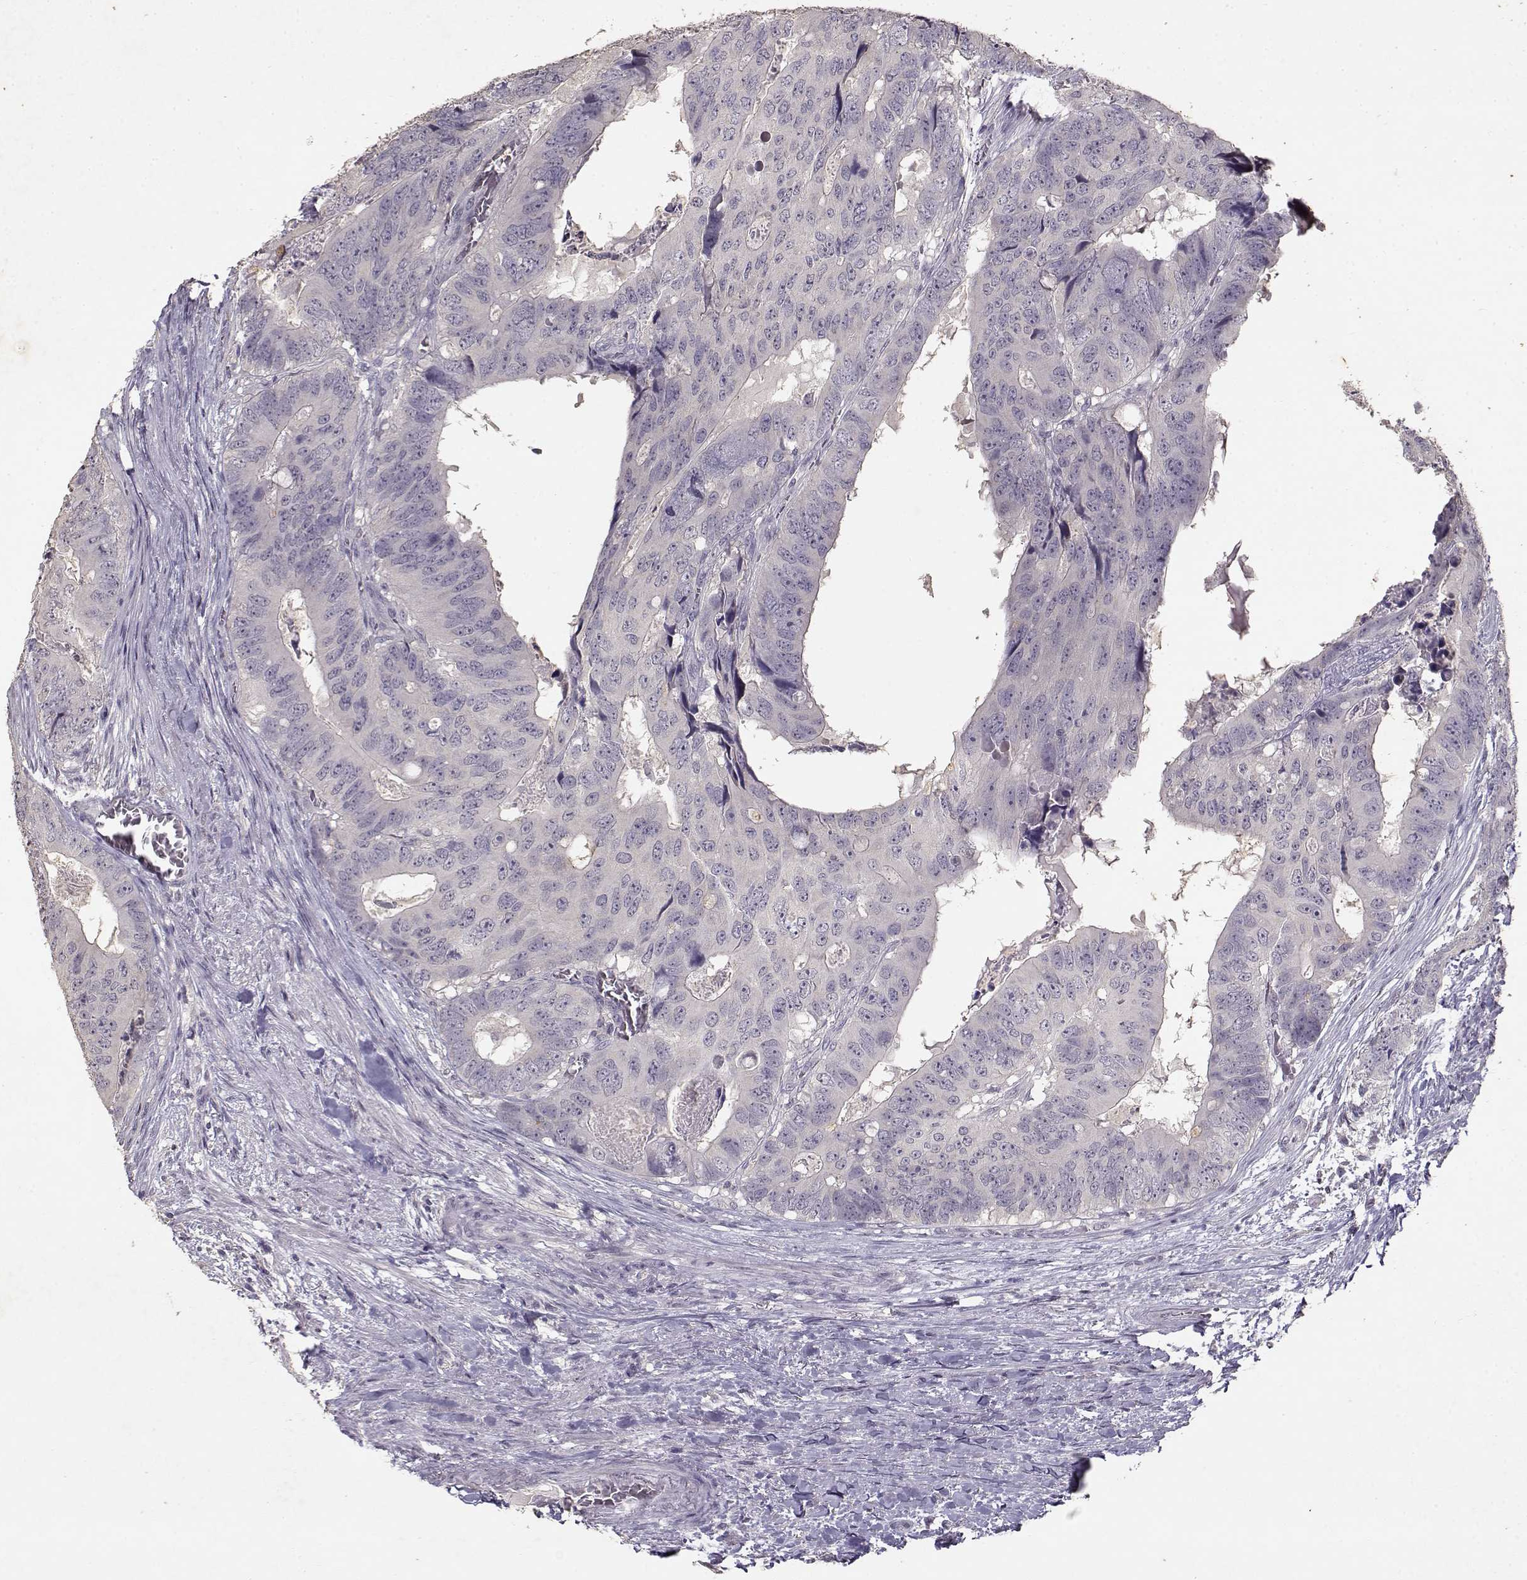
{"staining": {"intensity": "negative", "quantity": "none", "location": "none"}, "tissue": "colorectal cancer", "cell_type": "Tumor cells", "image_type": "cancer", "snomed": [{"axis": "morphology", "description": "Adenocarcinoma, NOS"}, {"axis": "topography", "description": "Colon"}], "caption": "Tumor cells are negative for protein expression in human colorectal cancer. (Brightfield microscopy of DAB IHC at high magnification).", "gene": "UROC1", "patient": {"sex": "male", "age": 79}}